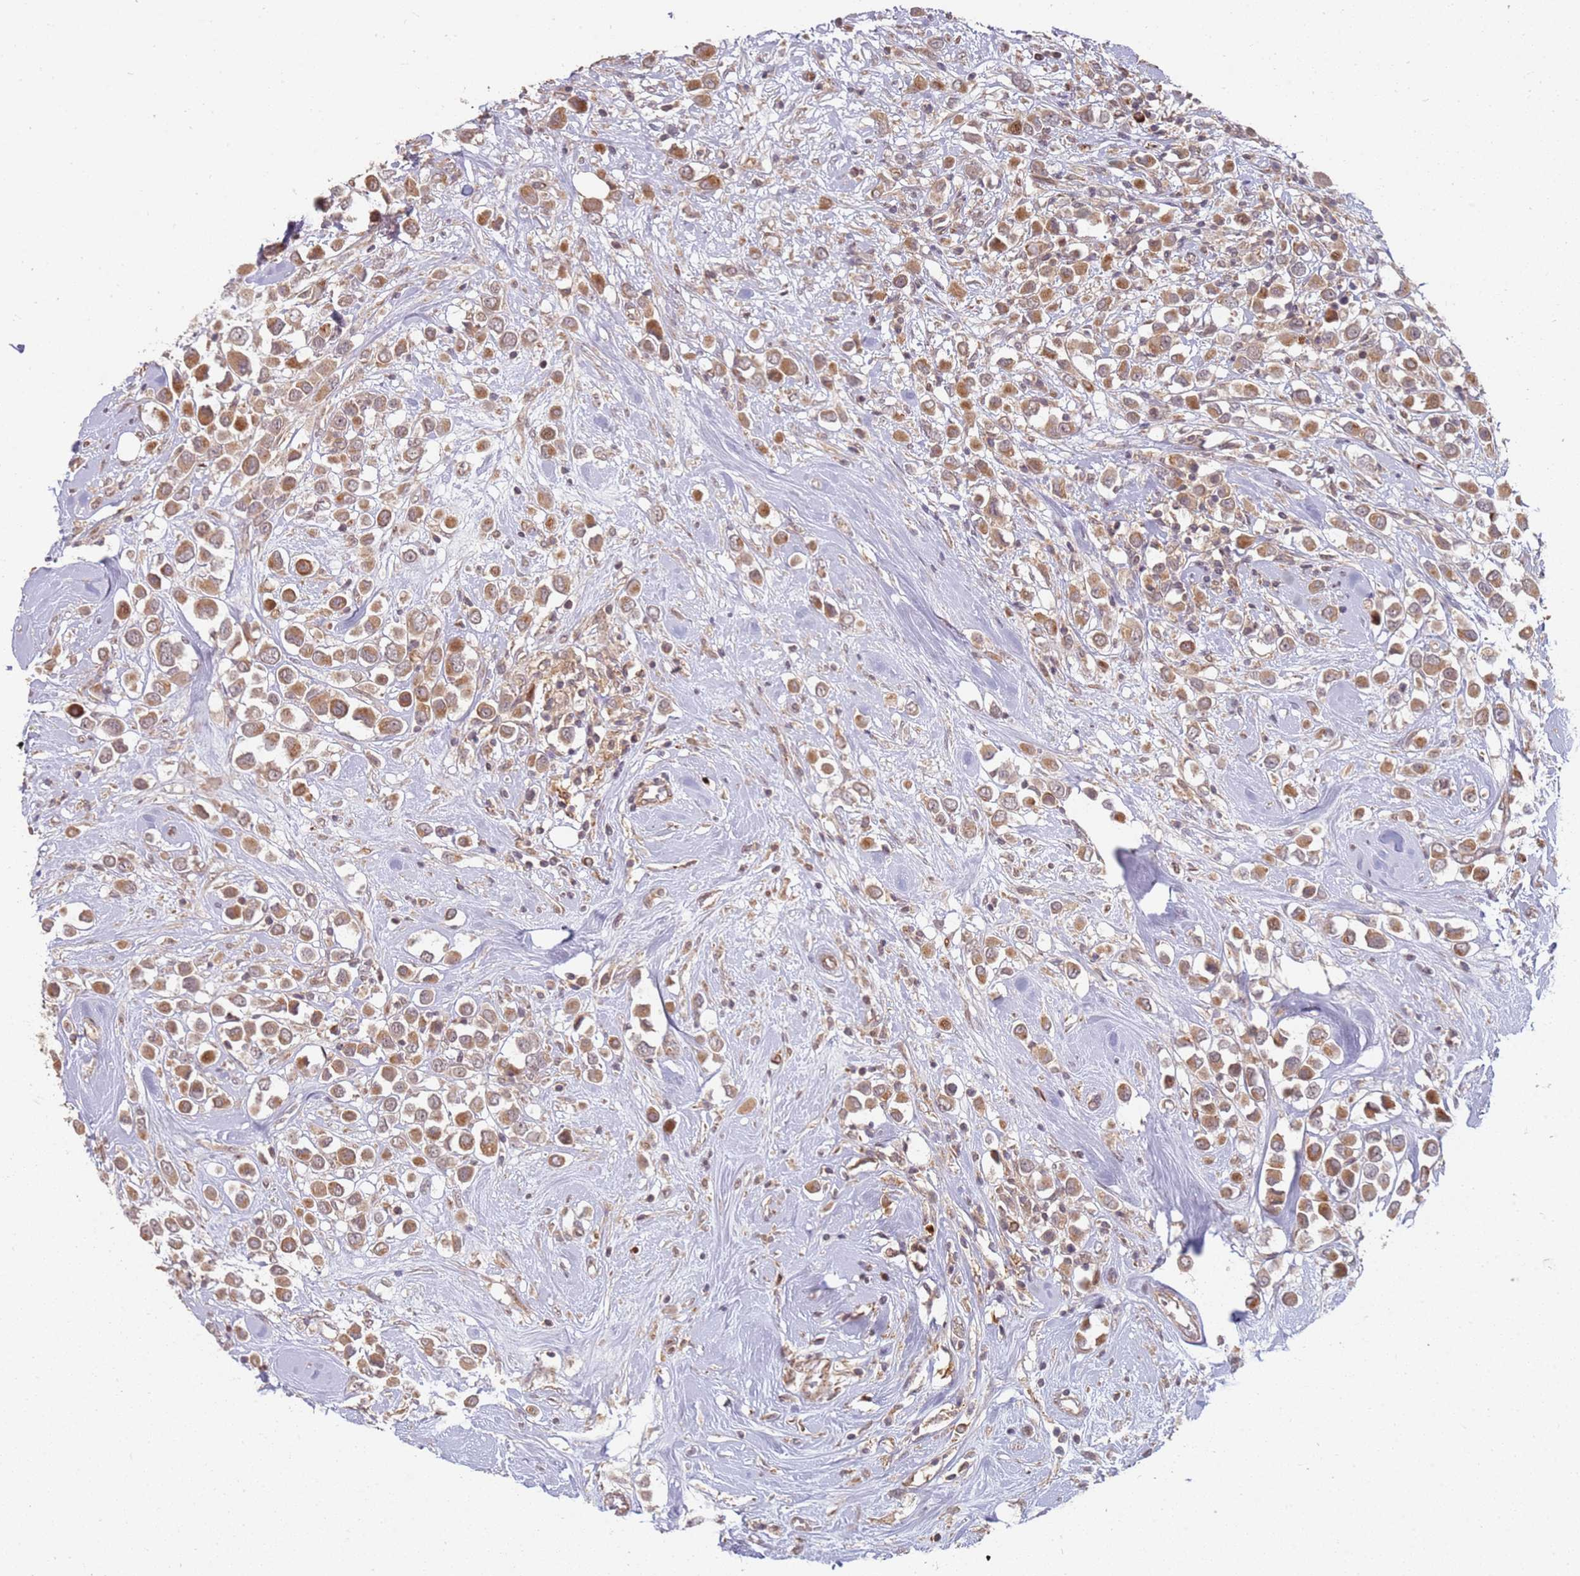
{"staining": {"intensity": "weak", "quantity": ">75%", "location": "cytoplasmic/membranous"}, "tissue": "breast cancer", "cell_type": "Tumor cells", "image_type": "cancer", "snomed": [{"axis": "morphology", "description": "Duct carcinoma"}, {"axis": "topography", "description": "Breast"}], "caption": "The histopathology image displays immunohistochemical staining of infiltrating ductal carcinoma (breast). There is weak cytoplasmic/membranous staining is identified in approximately >75% of tumor cells.", "gene": "MPEG1", "patient": {"sex": "female", "age": 61}}